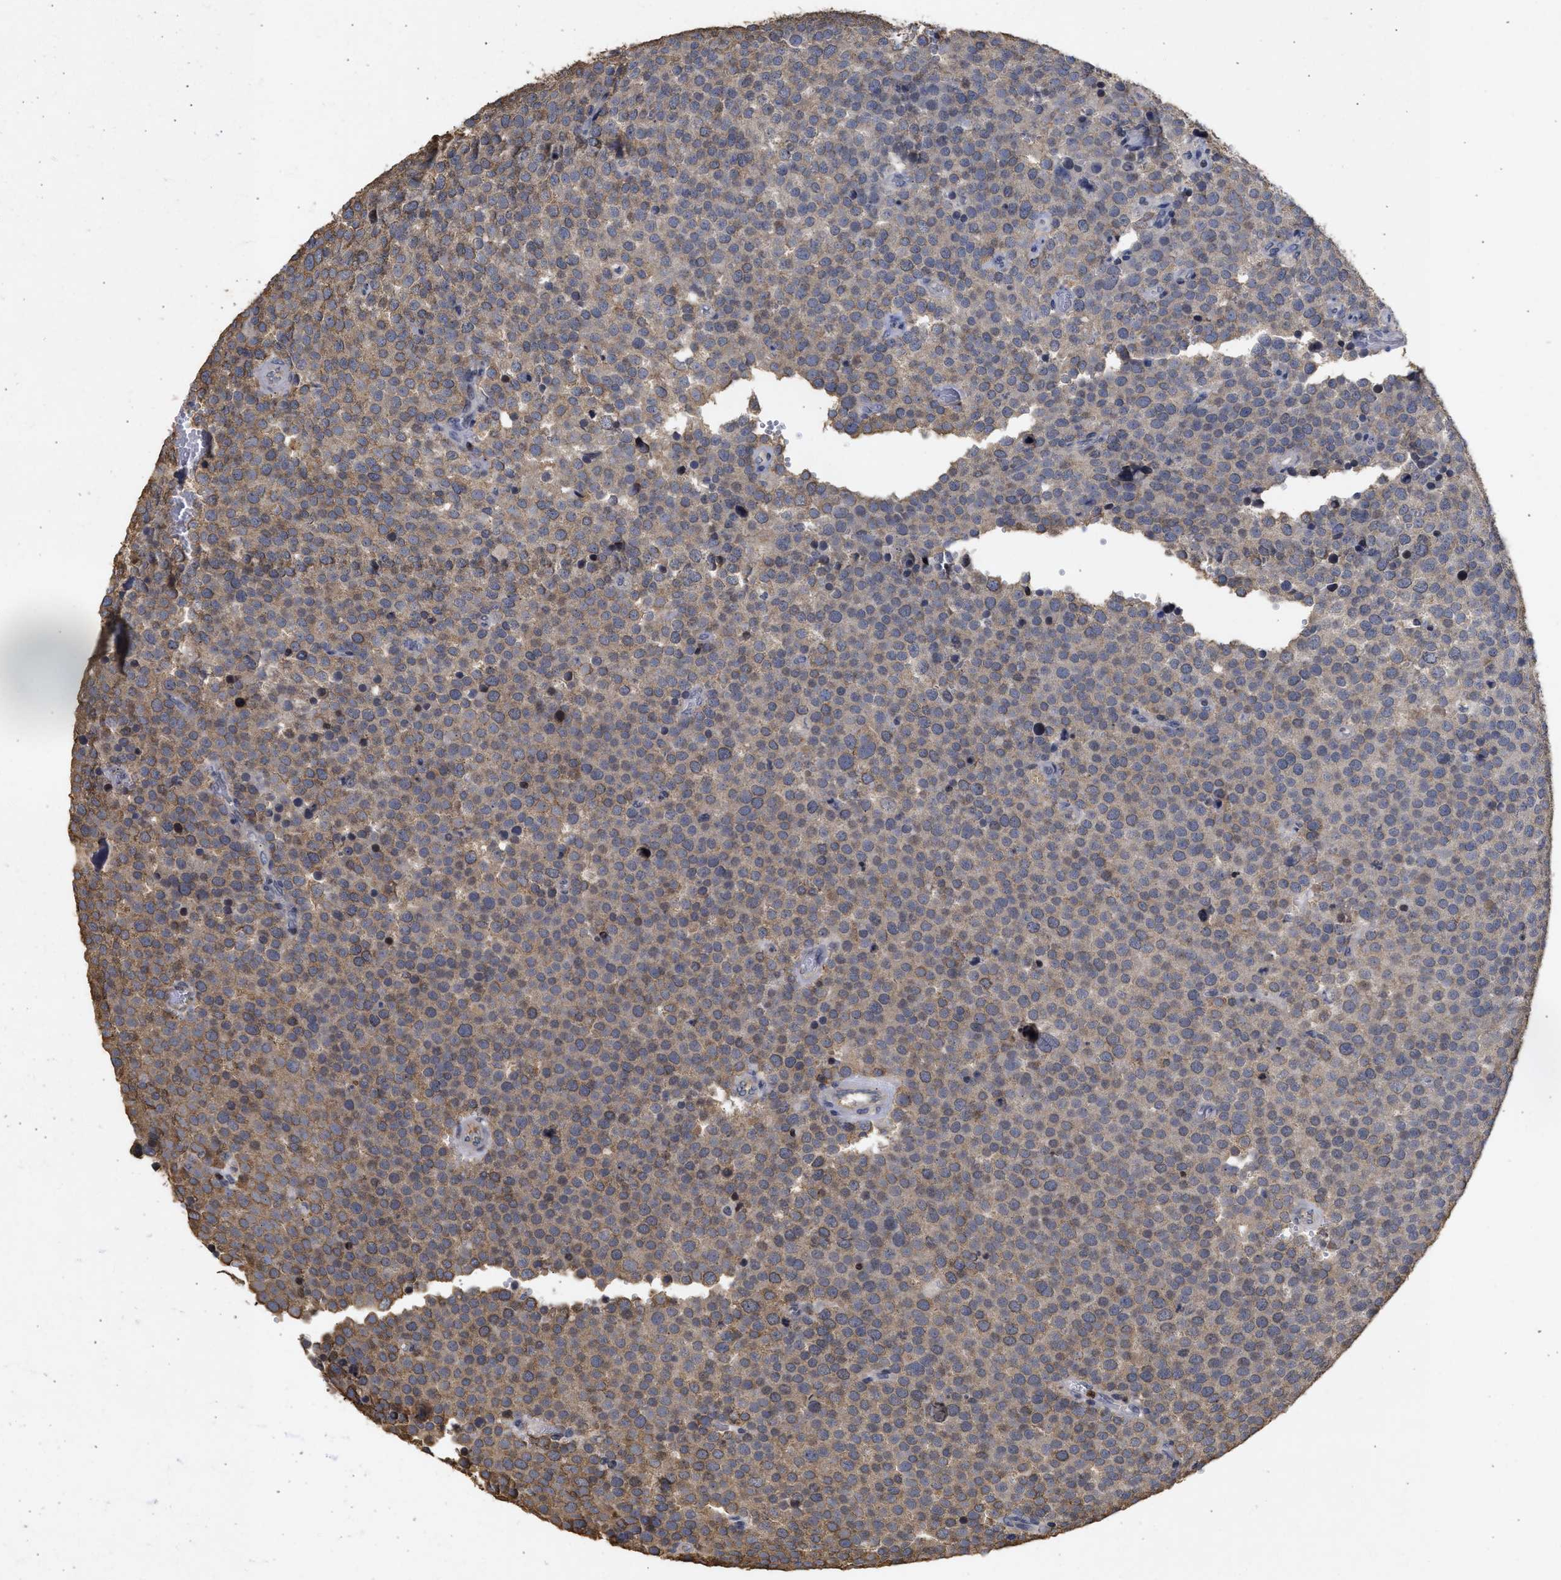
{"staining": {"intensity": "moderate", "quantity": "25%-75%", "location": "cytoplasmic/membranous"}, "tissue": "testis cancer", "cell_type": "Tumor cells", "image_type": "cancer", "snomed": [{"axis": "morphology", "description": "Normal tissue, NOS"}, {"axis": "morphology", "description": "Seminoma, NOS"}, {"axis": "topography", "description": "Testis"}], "caption": "Immunohistochemistry of human testis seminoma demonstrates medium levels of moderate cytoplasmic/membranous staining in about 25%-75% of tumor cells.", "gene": "ENSG00000142539", "patient": {"sex": "male", "age": 71}}